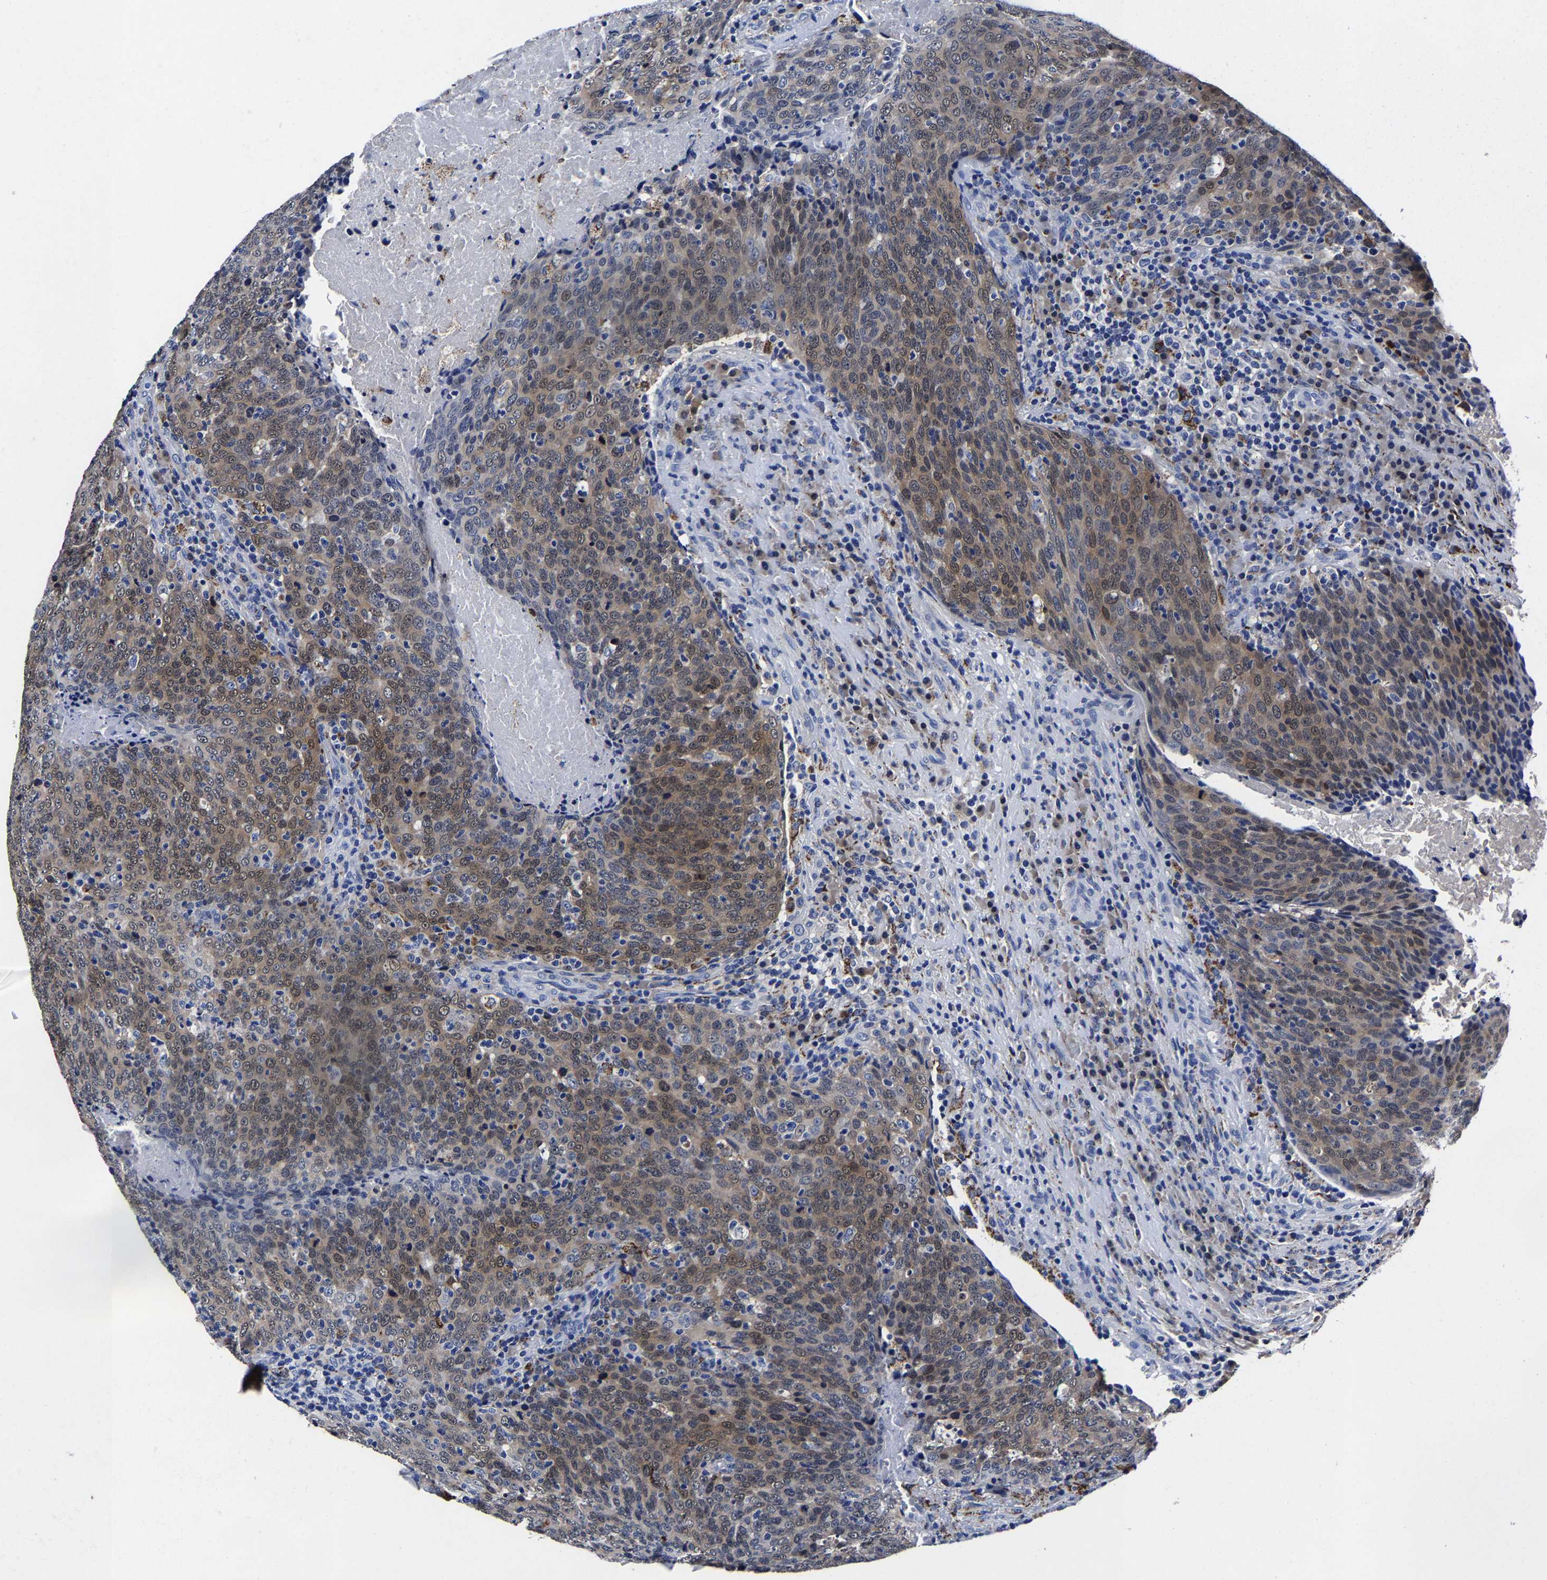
{"staining": {"intensity": "moderate", "quantity": ">75%", "location": "cytoplasmic/membranous,nuclear"}, "tissue": "head and neck cancer", "cell_type": "Tumor cells", "image_type": "cancer", "snomed": [{"axis": "morphology", "description": "Squamous cell carcinoma, NOS"}, {"axis": "morphology", "description": "Squamous cell carcinoma, metastatic, NOS"}, {"axis": "topography", "description": "Lymph node"}, {"axis": "topography", "description": "Head-Neck"}], "caption": "The immunohistochemical stain labels moderate cytoplasmic/membranous and nuclear positivity in tumor cells of head and neck cancer (squamous cell carcinoma) tissue.", "gene": "PSPH", "patient": {"sex": "male", "age": 62}}